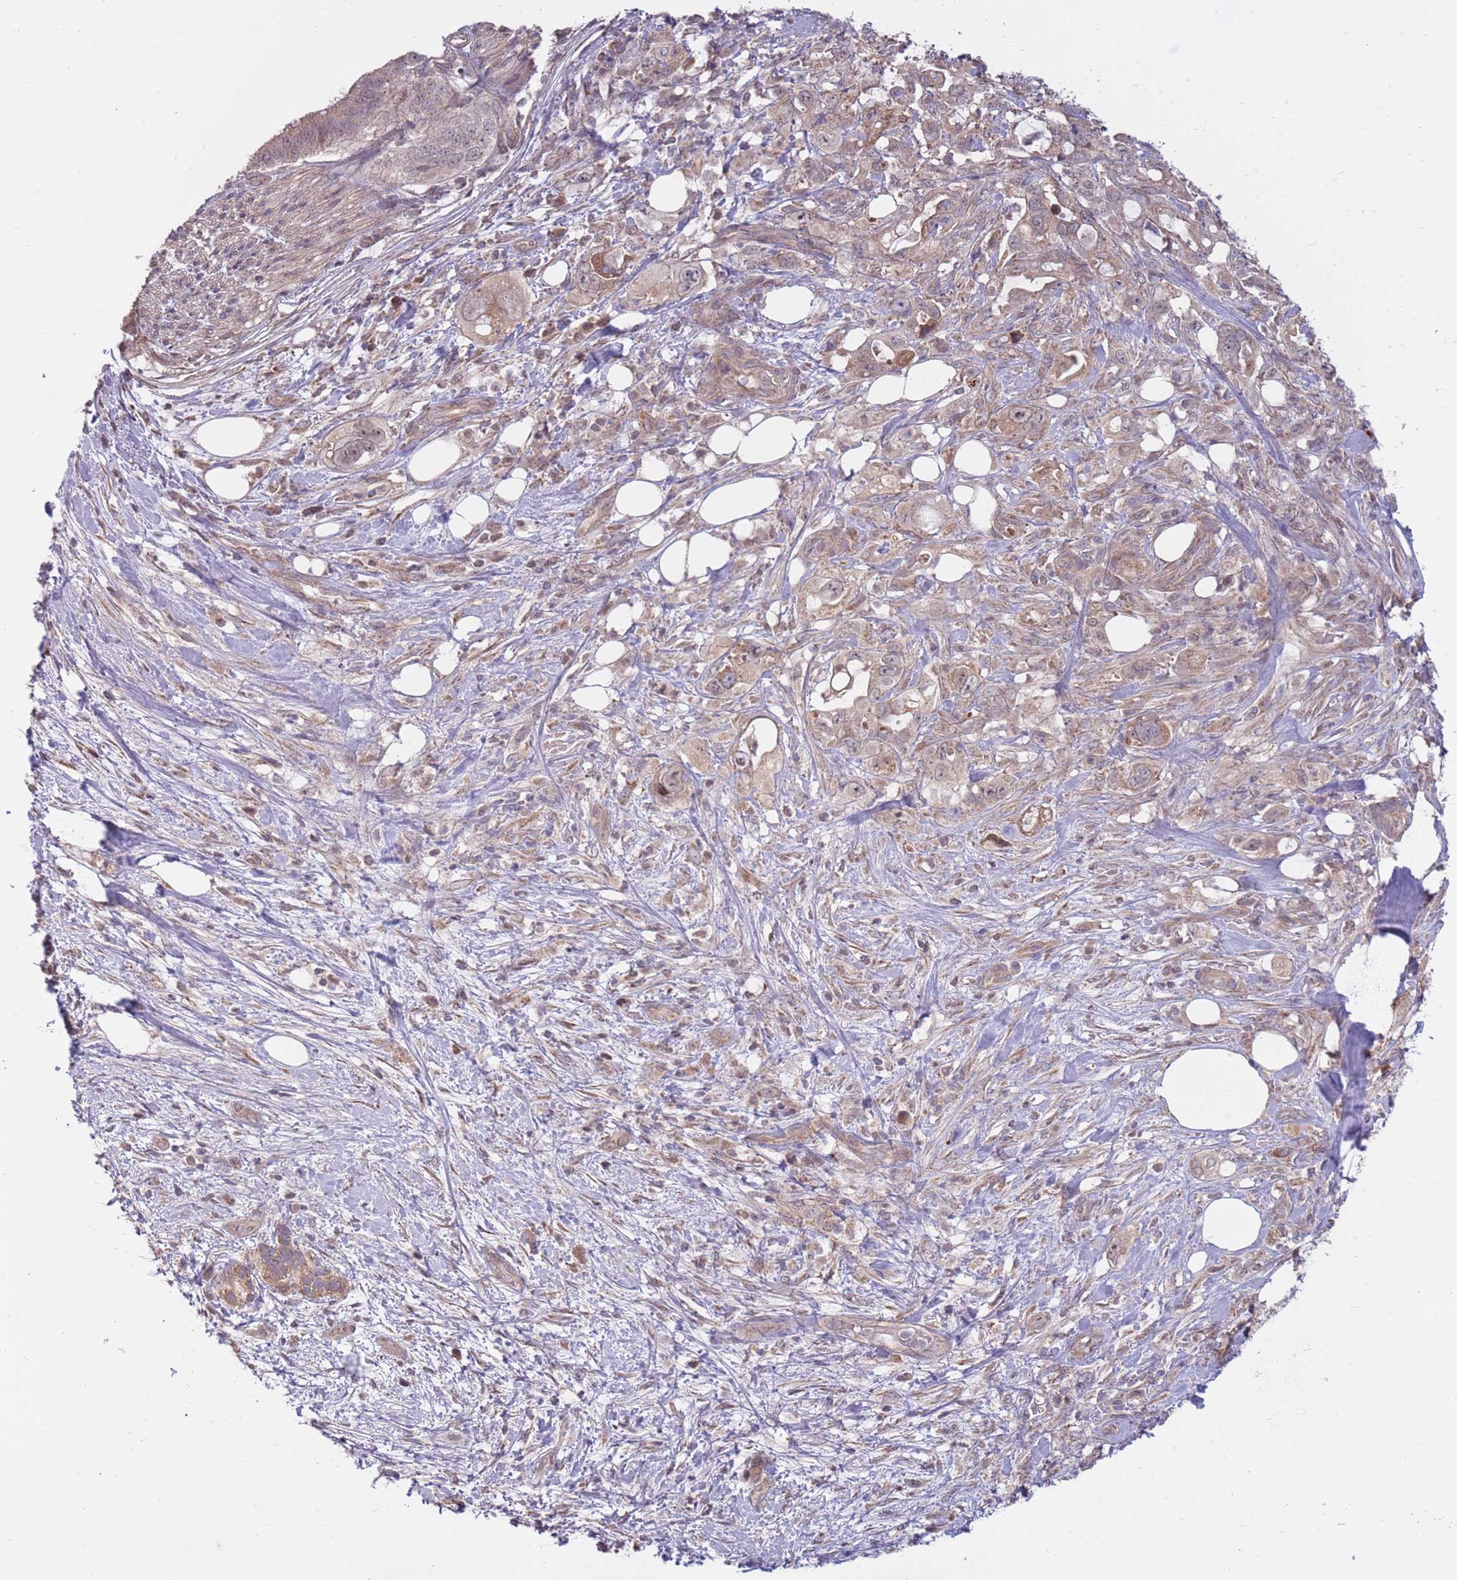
{"staining": {"intensity": "weak", "quantity": "25%-75%", "location": "cytoplasmic/membranous"}, "tissue": "pancreatic cancer", "cell_type": "Tumor cells", "image_type": "cancer", "snomed": [{"axis": "morphology", "description": "Adenocarcinoma, NOS"}, {"axis": "topography", "description": "Pancreas"}], "caption": "Adenocarcinoma (pancreatic) stained with a protein marker shows weak staining in tumor cells.", "gene": "RNF181", "patient": {"sex": "female", "age": 61}}